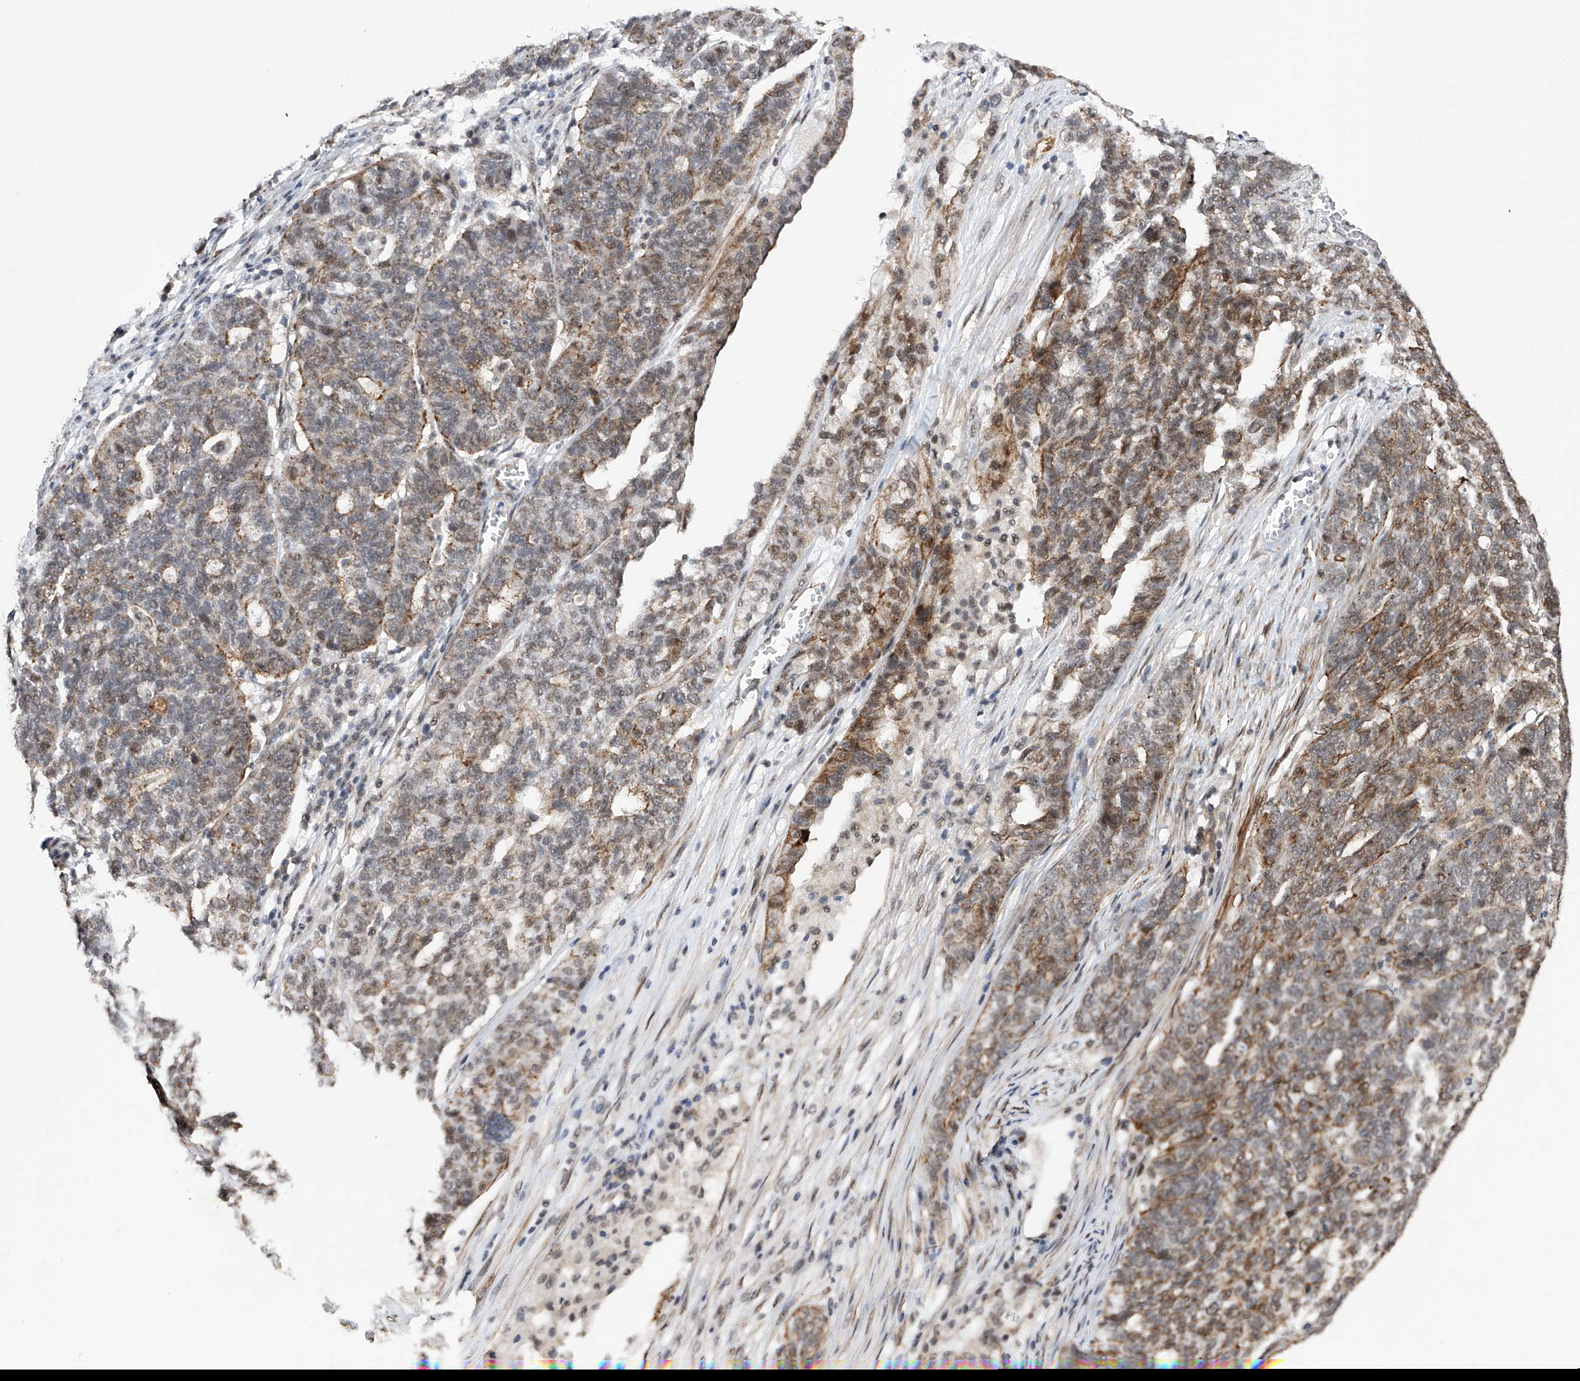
{"staining": {"intensity": "moderate", "quantity": "25%-75%", "location": "cytoplasmic/membranous,nuclear"}, "tissue": "ovarian cancer", "cell_type": "Tumor cells", "image_type": "cancer", "snomed": [{"axis": "morphology", "description": "Cystadenocarcinoma, serous, NOS"}, {"axis": "topography", "description": "Ovary"}], "caption": "Tumor cells reveal medium levels of moderate cytoplasmic/membranous and nuclear positivity in about 25%-75% of cells in ovarian cancer.", "gene": "NFATC4", "patient": {"sex": "female", "age": 59}}